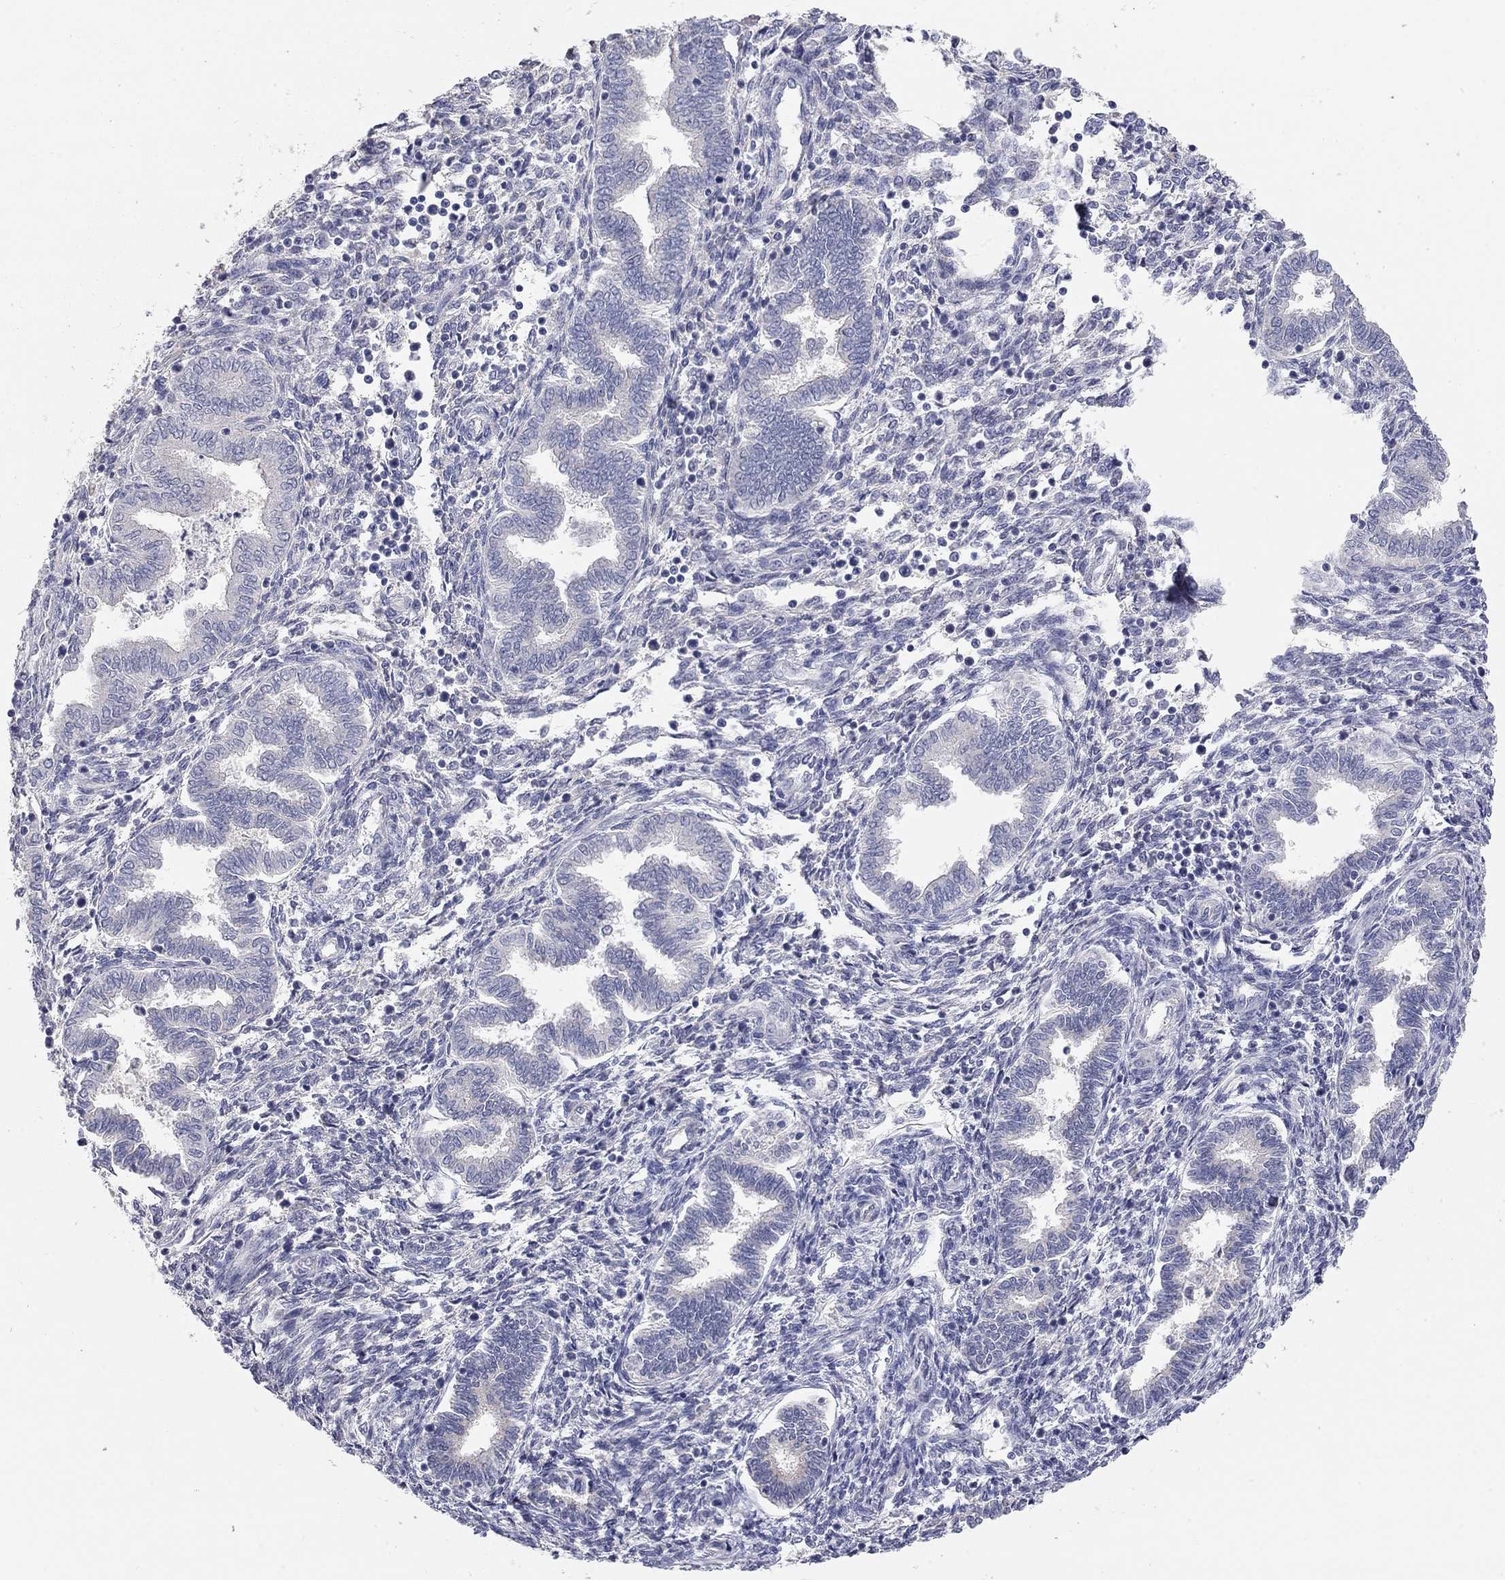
{"staining": {"intensity": "negative", "quantity": "none", "location": "none"}, "tissue": "endometrium", "cell_type": "Cells in endometrial stroma", "image_type": "normal", "snomed": [{"axis": "morphology", "description": "Normal tissue, NOS"}, {"axis": "topography", "description": "Endometrium"}], "caption": "Immunohistochemistry image of unremarkable endometrium: human endometrium stained with DAB (3,3'-diaminobenzidine) displays no significant protein staining in cells in endometrial stroma.", "gene": "PAPSS2", "patient": {"sex": "female", "age": 42}}